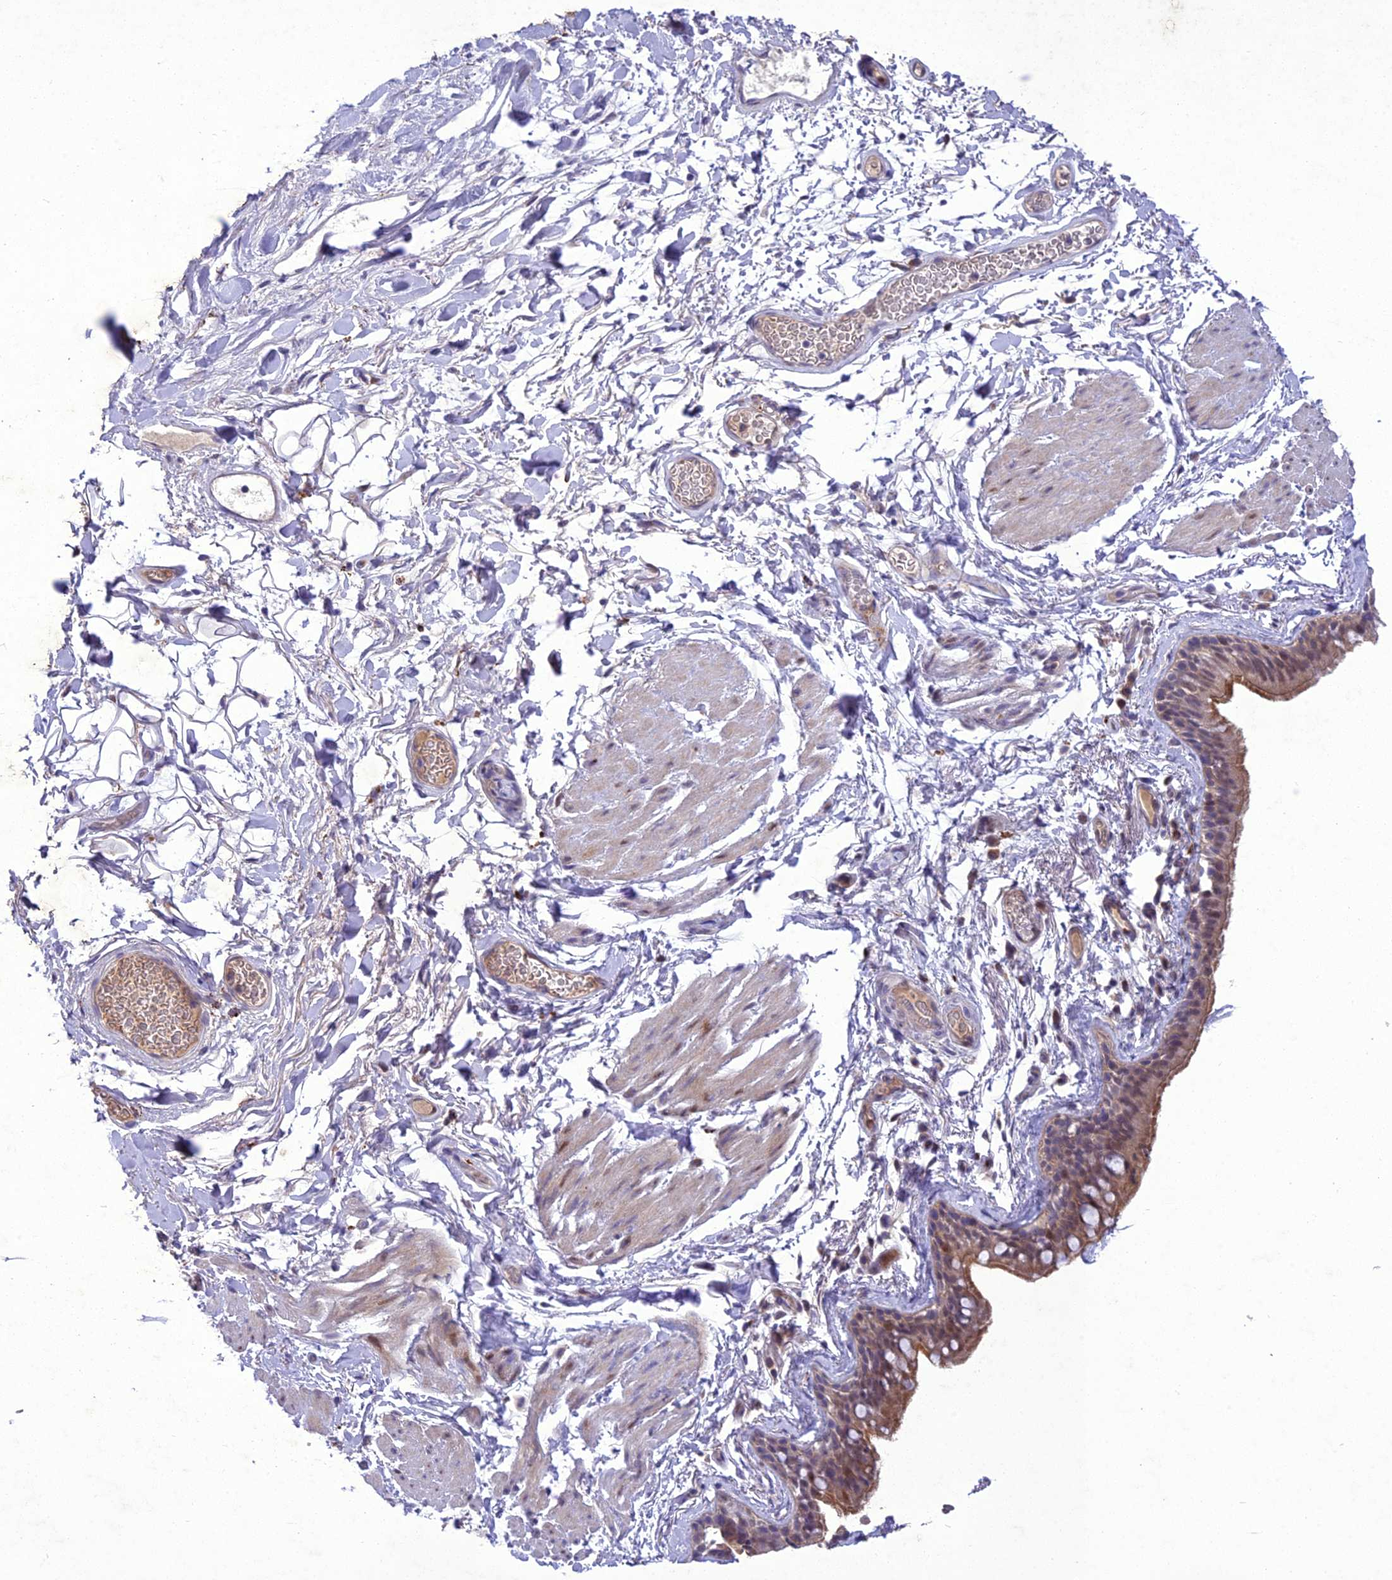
{"staining": {"intensity": "moderate", "quantity": "25%-75%", "location": "cytoplasmic/membranous,nuclear"}, "tissue": "bronchus", "cell_type": "Respiratory epithelial cells", "image_type": "normal", "snomed": [{"axis": "morphology", "description": "Normal tissue, NOS"}, {"axis": "topography", "description": "Cartilage tissue"}], "caption": "Benign bronchus was stained to show a protein in brown. There is medium levels of moderate cytoplasmic/membranous,nuclear staining in approximately 25%-75% of respiratory epithelial cells. (DAB IHC with brightfield microscopy, high magnification).", "gene": "ANKRD52", "patient": {"sex": "male", "age": 63}}